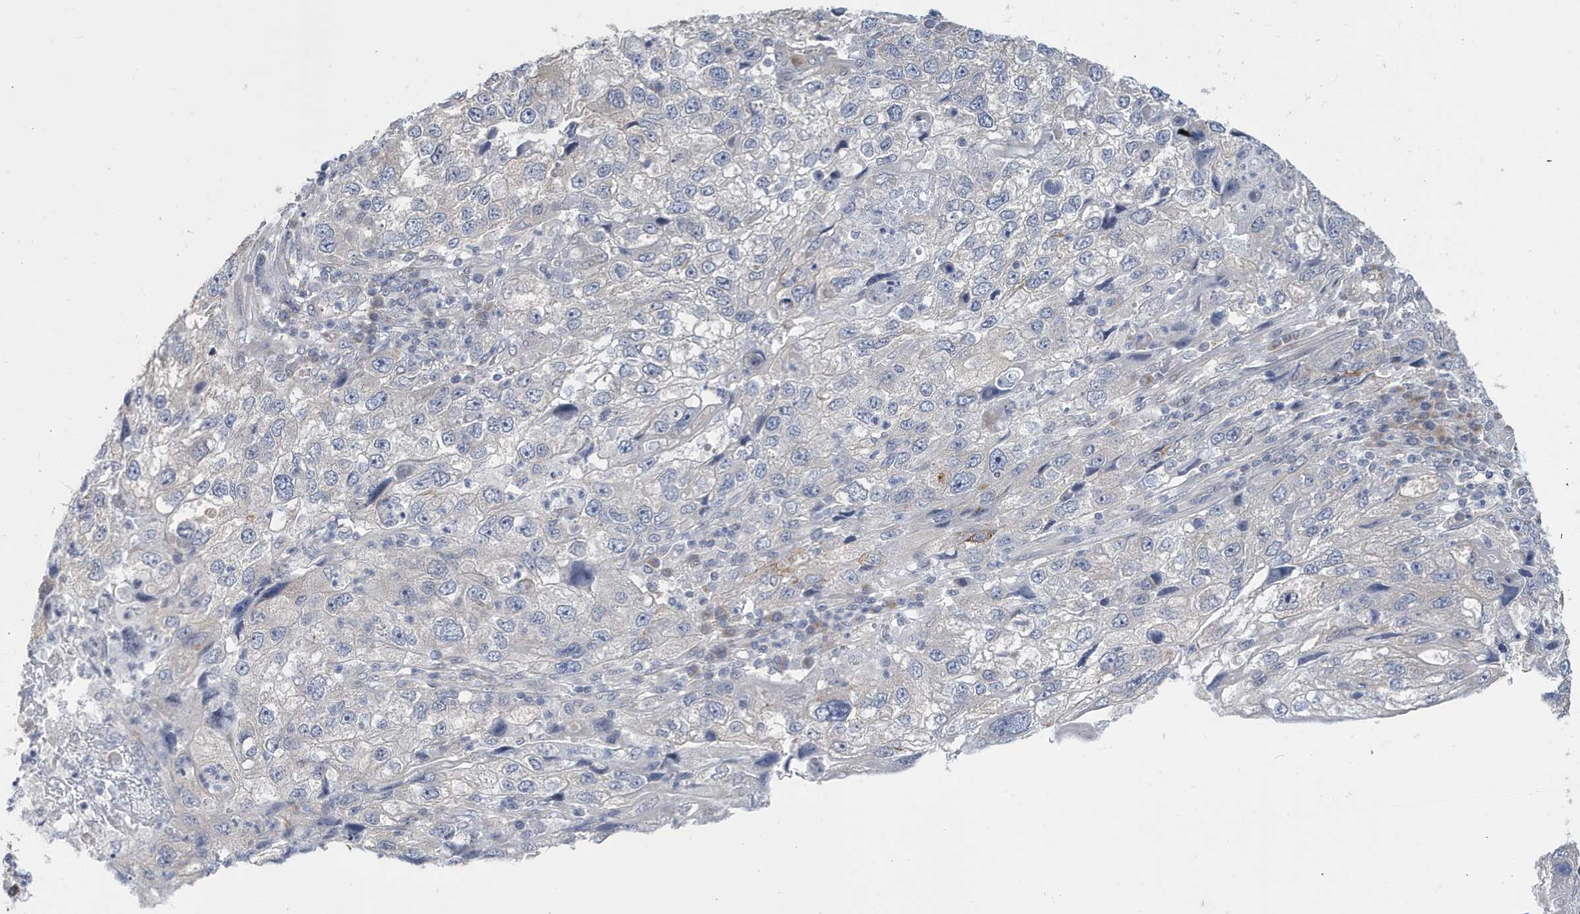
{"staining": {"intensity": "negative", "quantity": "none", "location": "none"}, "tissue": "endometrial cancer", "cell_type": "Tumor cells", "image_type": "cancer", "snomed": [{"axis": "morphology", "description": "Adenocarcinoma, NOS"}, {"axis": "topography", "description": "Endometrium"}], "caption": "Immunohistochemistry photomicrograph of neoplastic tissue: human endometrial adenocarcinoma stained with DAB displays no significant protein expression in tumor cells. (Immunohistochemistry (ihc), brightfield microscopy, high magnification).", "gene": "ZNF654", "patient": {"sex": "female", "age": 49}}